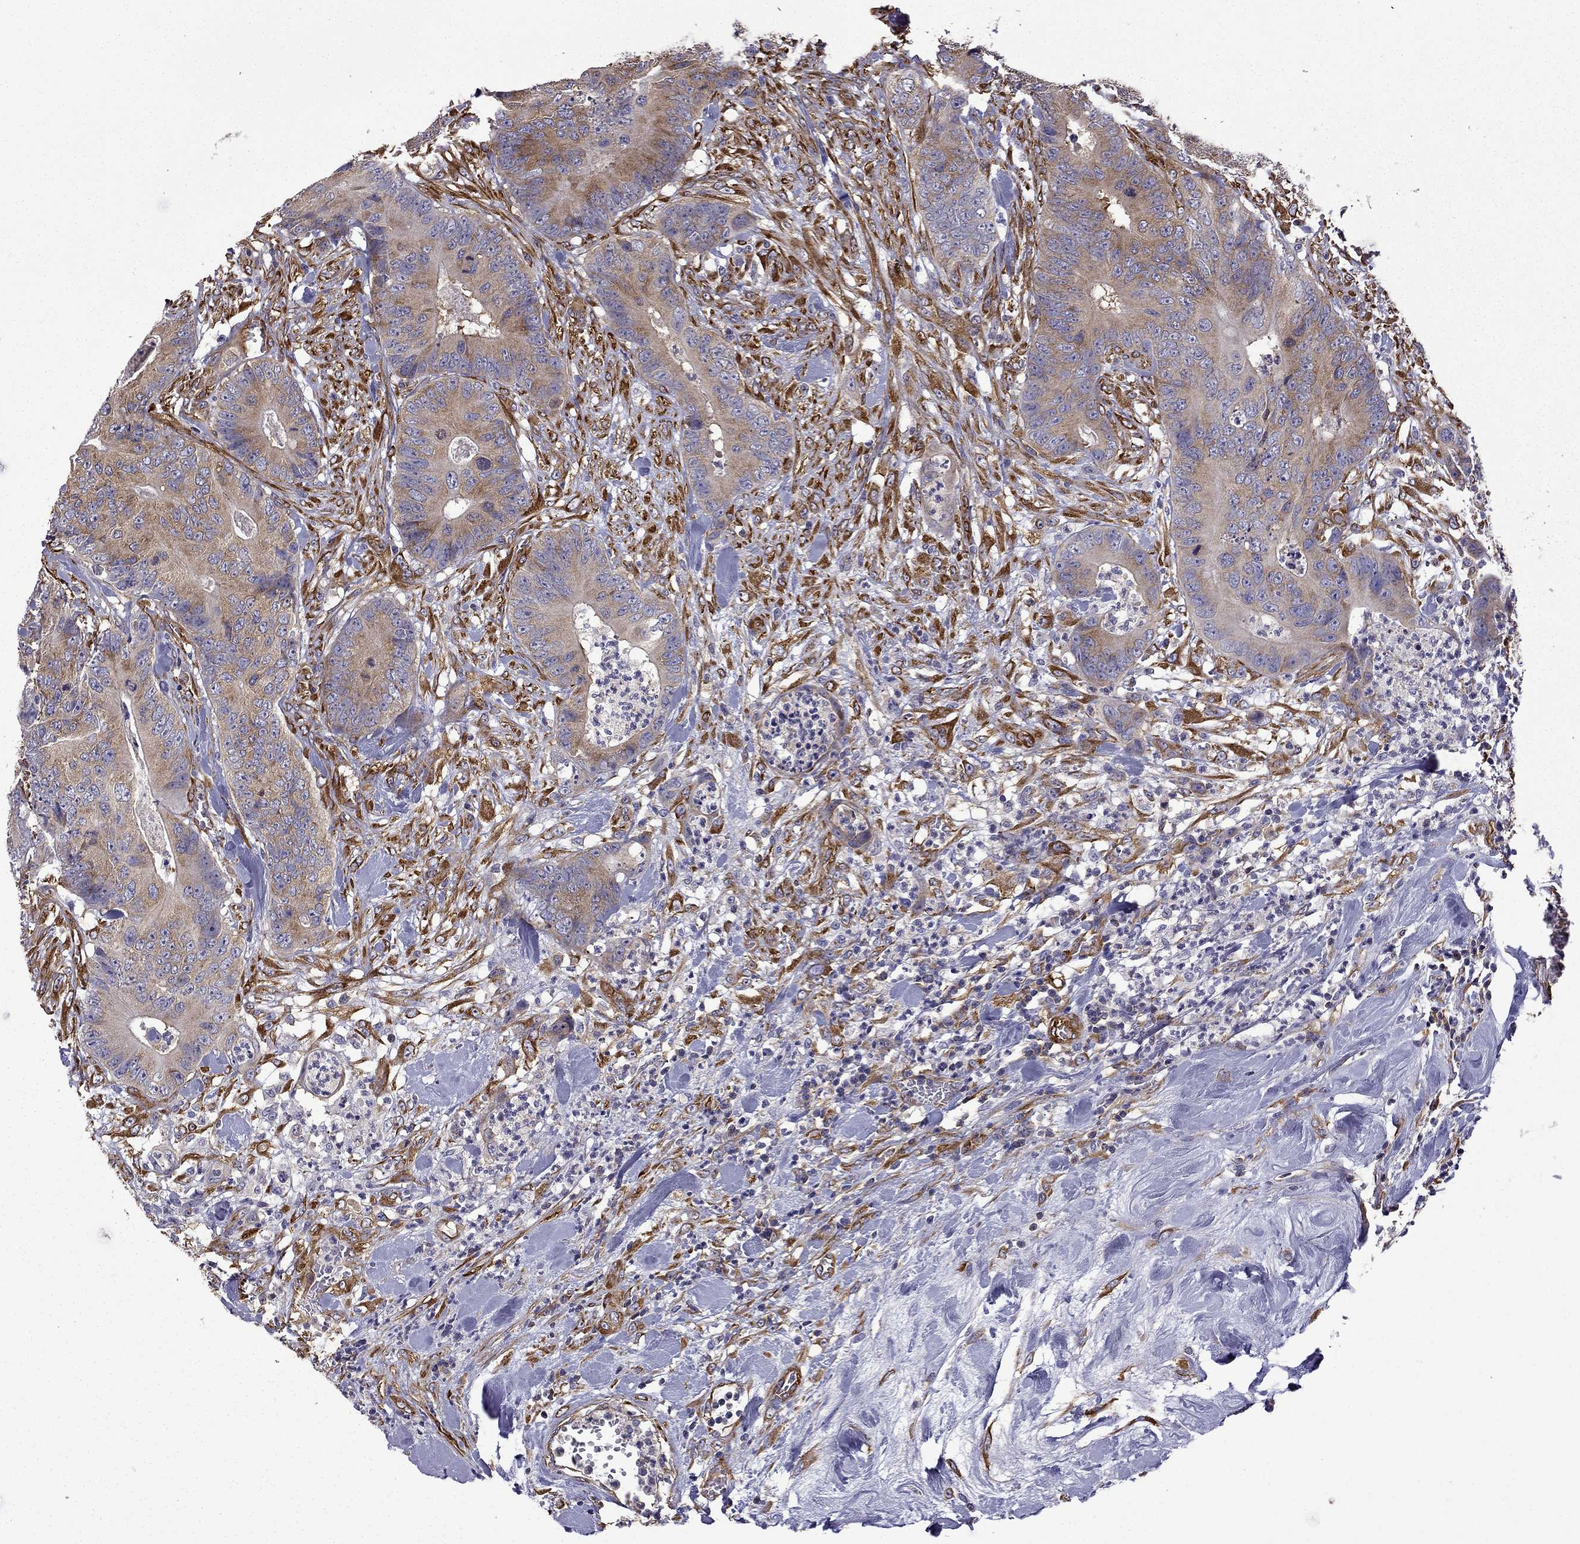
{"staining": {"intensity": "moderate", "quantity": "25%-75%", "location": "cytoplasmic/membranous"}, "tissue": "colorectal cancer", "cell_type": "Tumor cells", "image_type": "cancer", "snomed": [{"axis": "morphology", "description": "Adenocarcinoma, NOS"}, {"axis": "topography", "description": "Colon"}], "caption": "Immunohistochemical staining of colorectal cancer (adenocarcinoma) shows medium levels of moderate cytoplasmic/membranous protein staining in about 25%-75% of tumor cells.", "gene": "MAP4", "patient": {"sex": "male", "age": 84}}